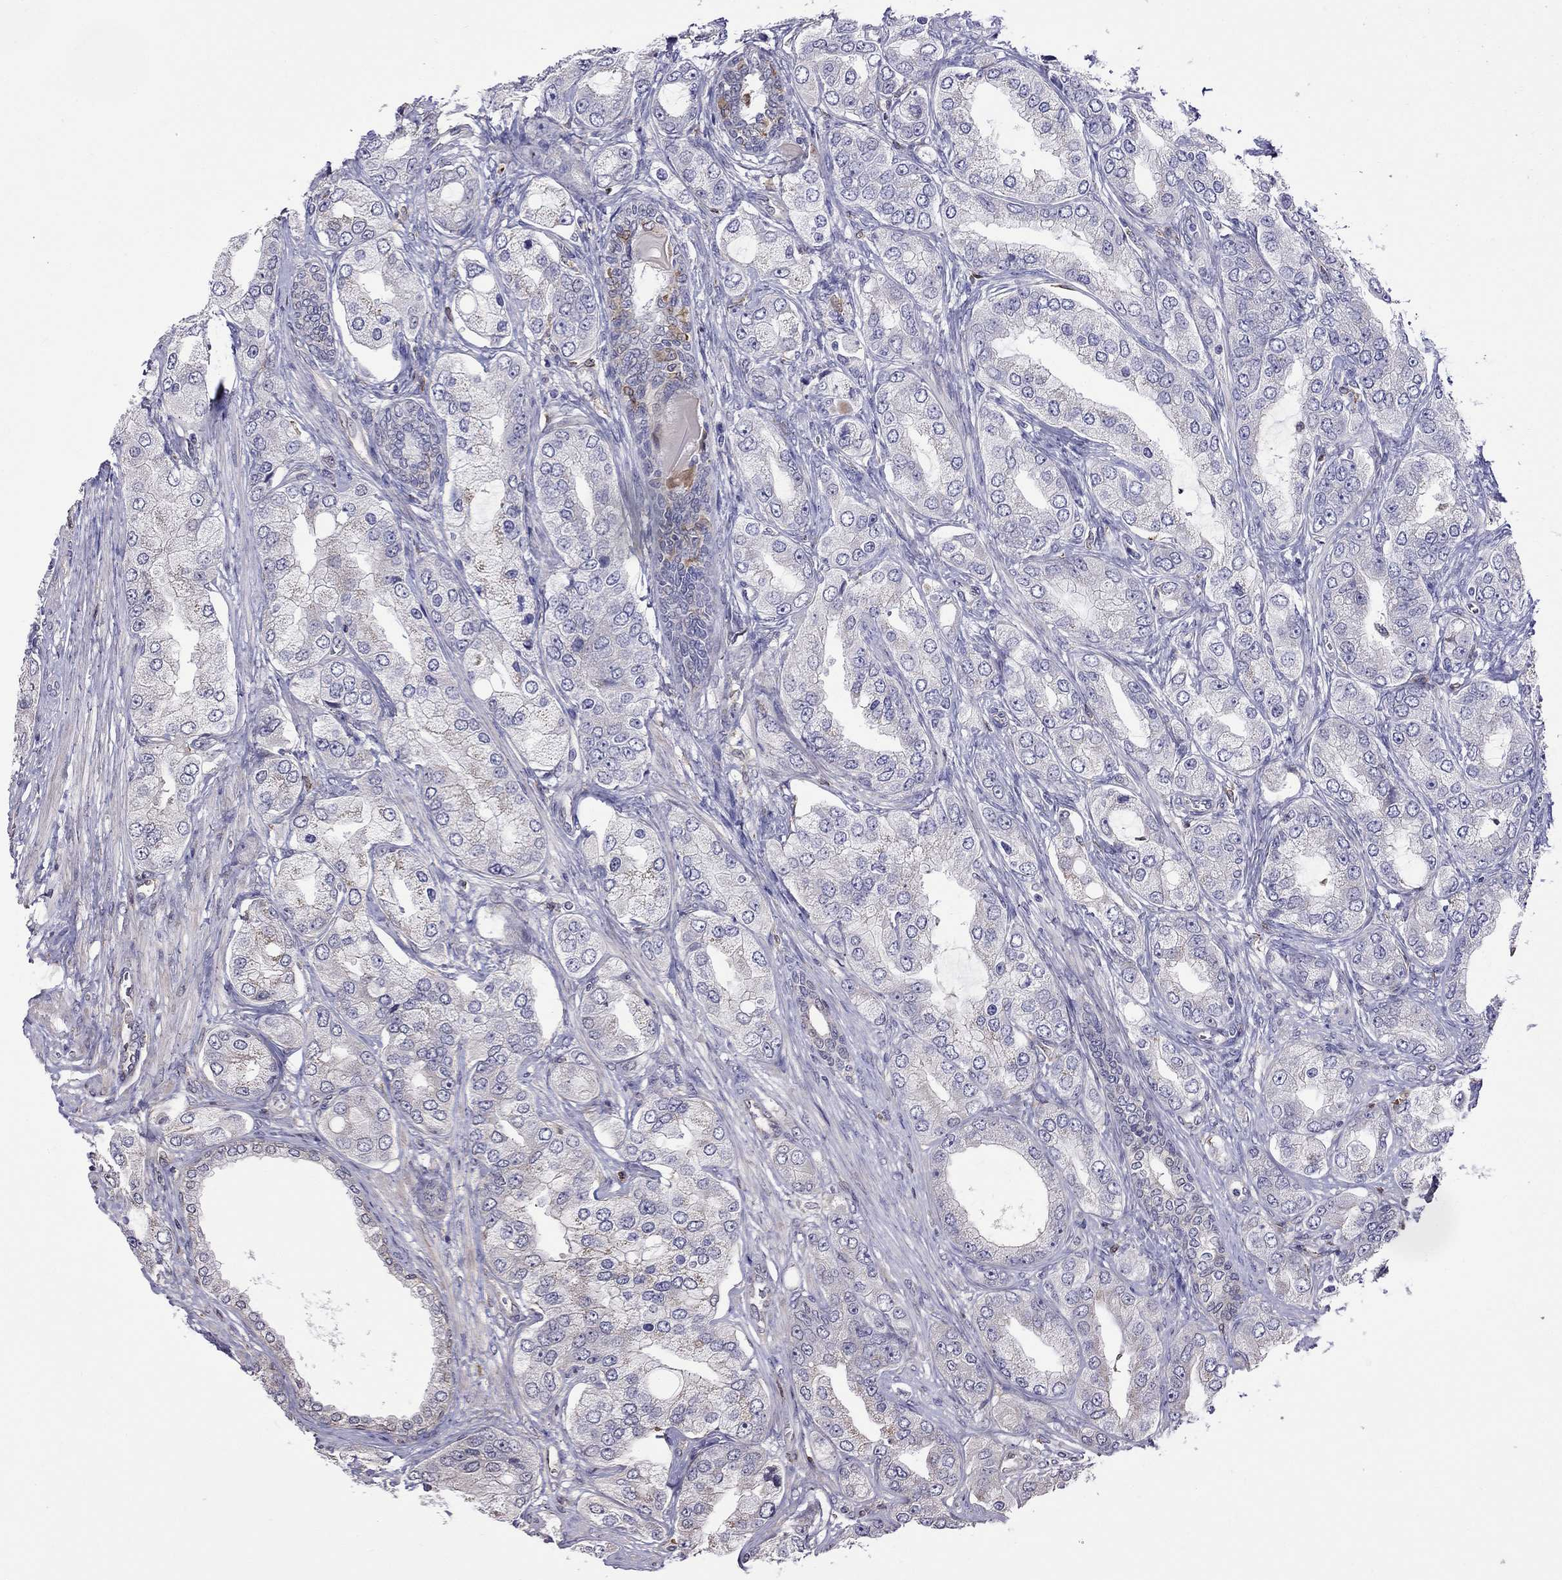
{"staining": {"intensity": "weak", "quantity": "<25%", "location": "cytoplasmic/membranous"}, "tissue": "prostate cancer", "cell_type": "Tumor cells", "image_type": "cancer", "snomed": [{"axis": "morphology", "description": "Adenocarcinoma, Low grade"}, {"axis": "topography", "description": "Prostate"}], "caption": "Immunohistochemical staining of prostate cancer shows no significant staining in tumor cells.", "gene": "ADAM28", "patient": {"sex": "male", "age": 69}}